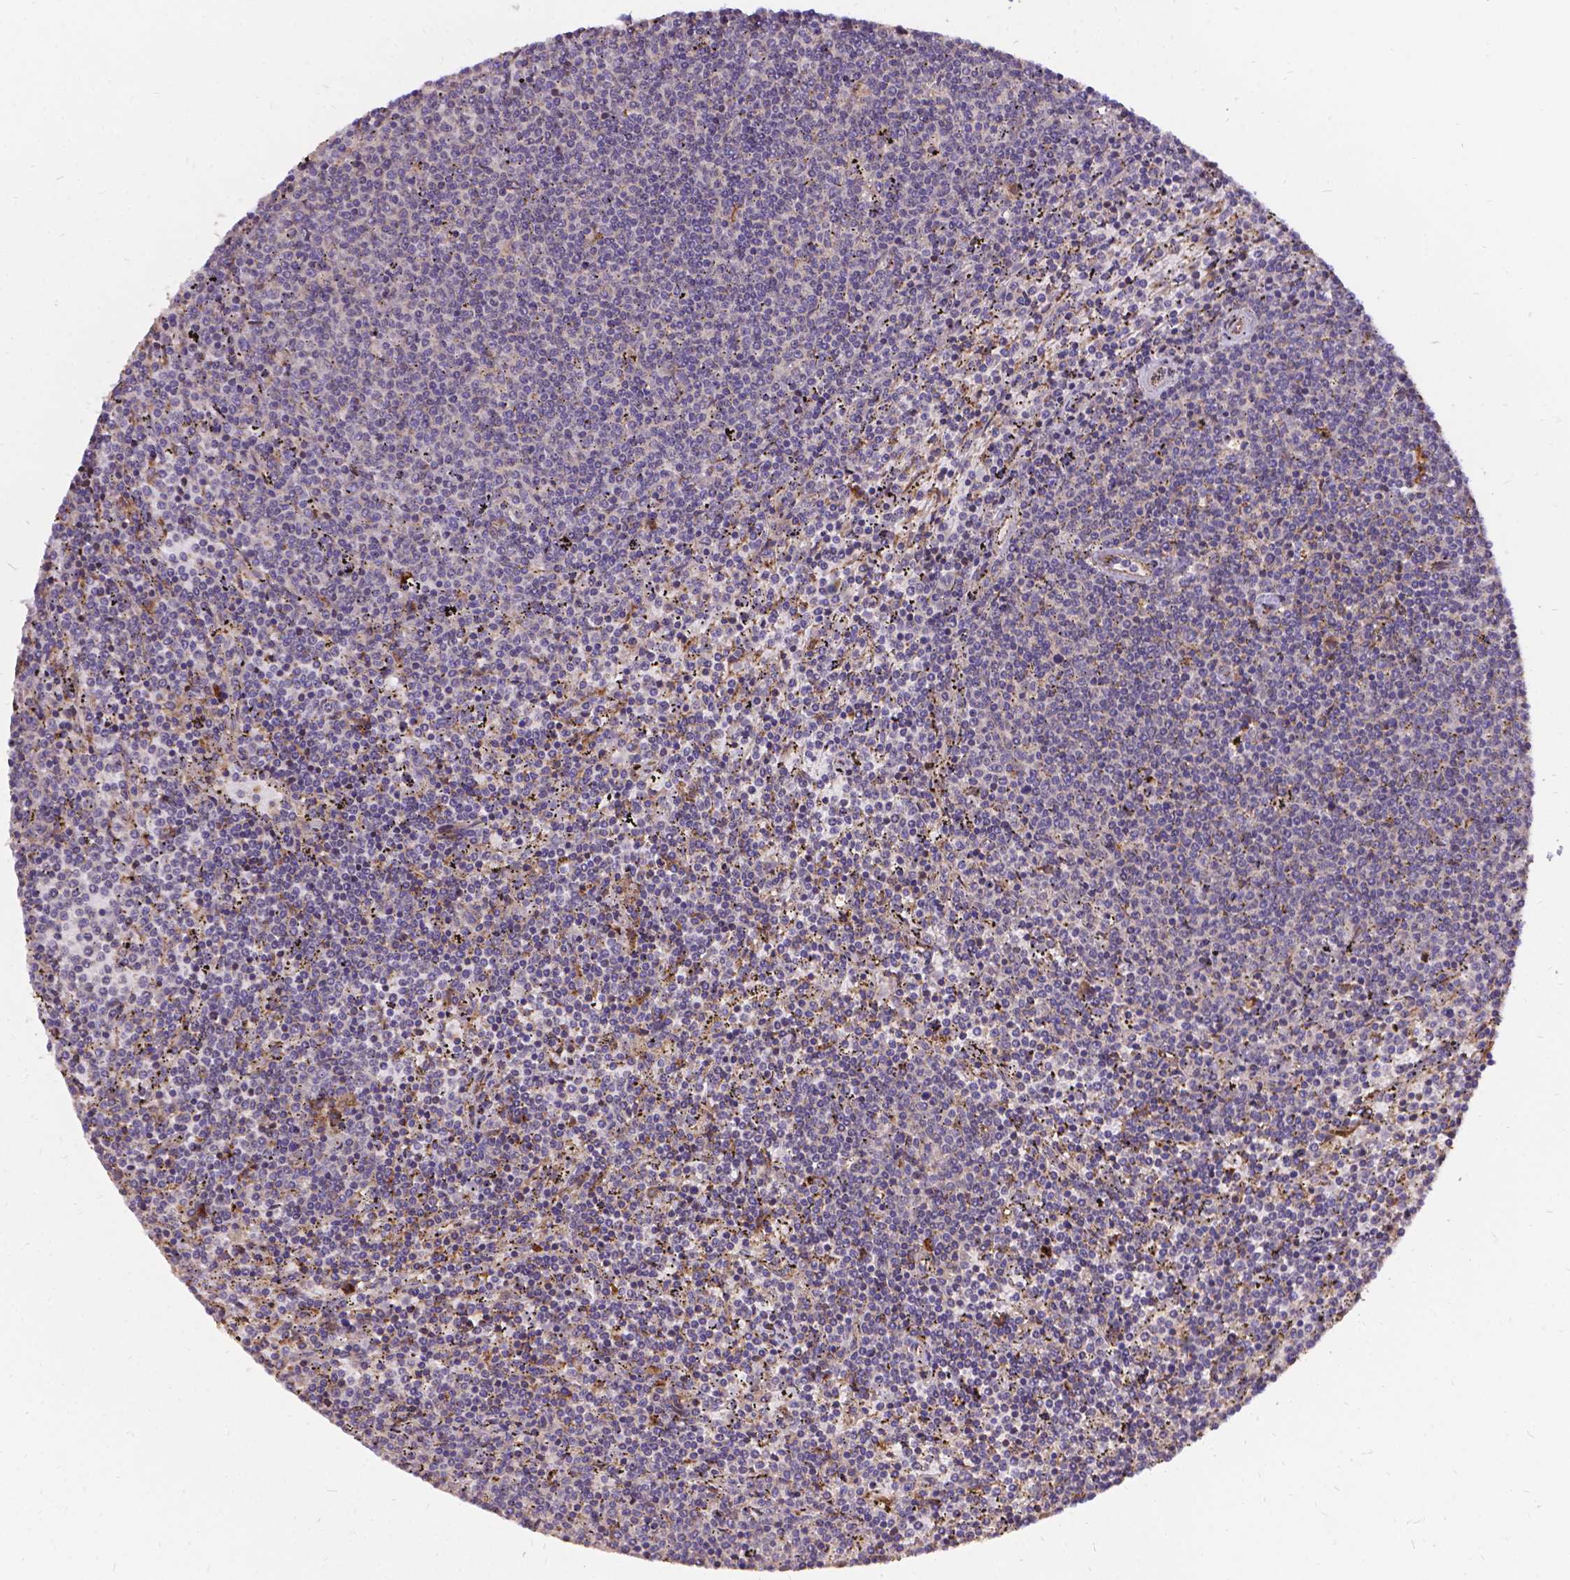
{"staining": {"intensity": "negative", "quantity": "none", "location": "none"}, "tissue": "lymphoma", "cell_type": "Tumor cells", "image_type": "cancer", "snomed": [{"axis": "morphology", "description": "Malignant lymphoma, non-Hodgkin's type, Low grade"}, {"axis": "topography", "description": "Spleen"}], "caption": "Tumor cells show no significant protein positivity in malignant lymphoma, non-Hodgkin's type (low-grade).", "gene": "DENND6A", "patient": {"sex": "female", "age": 50}}